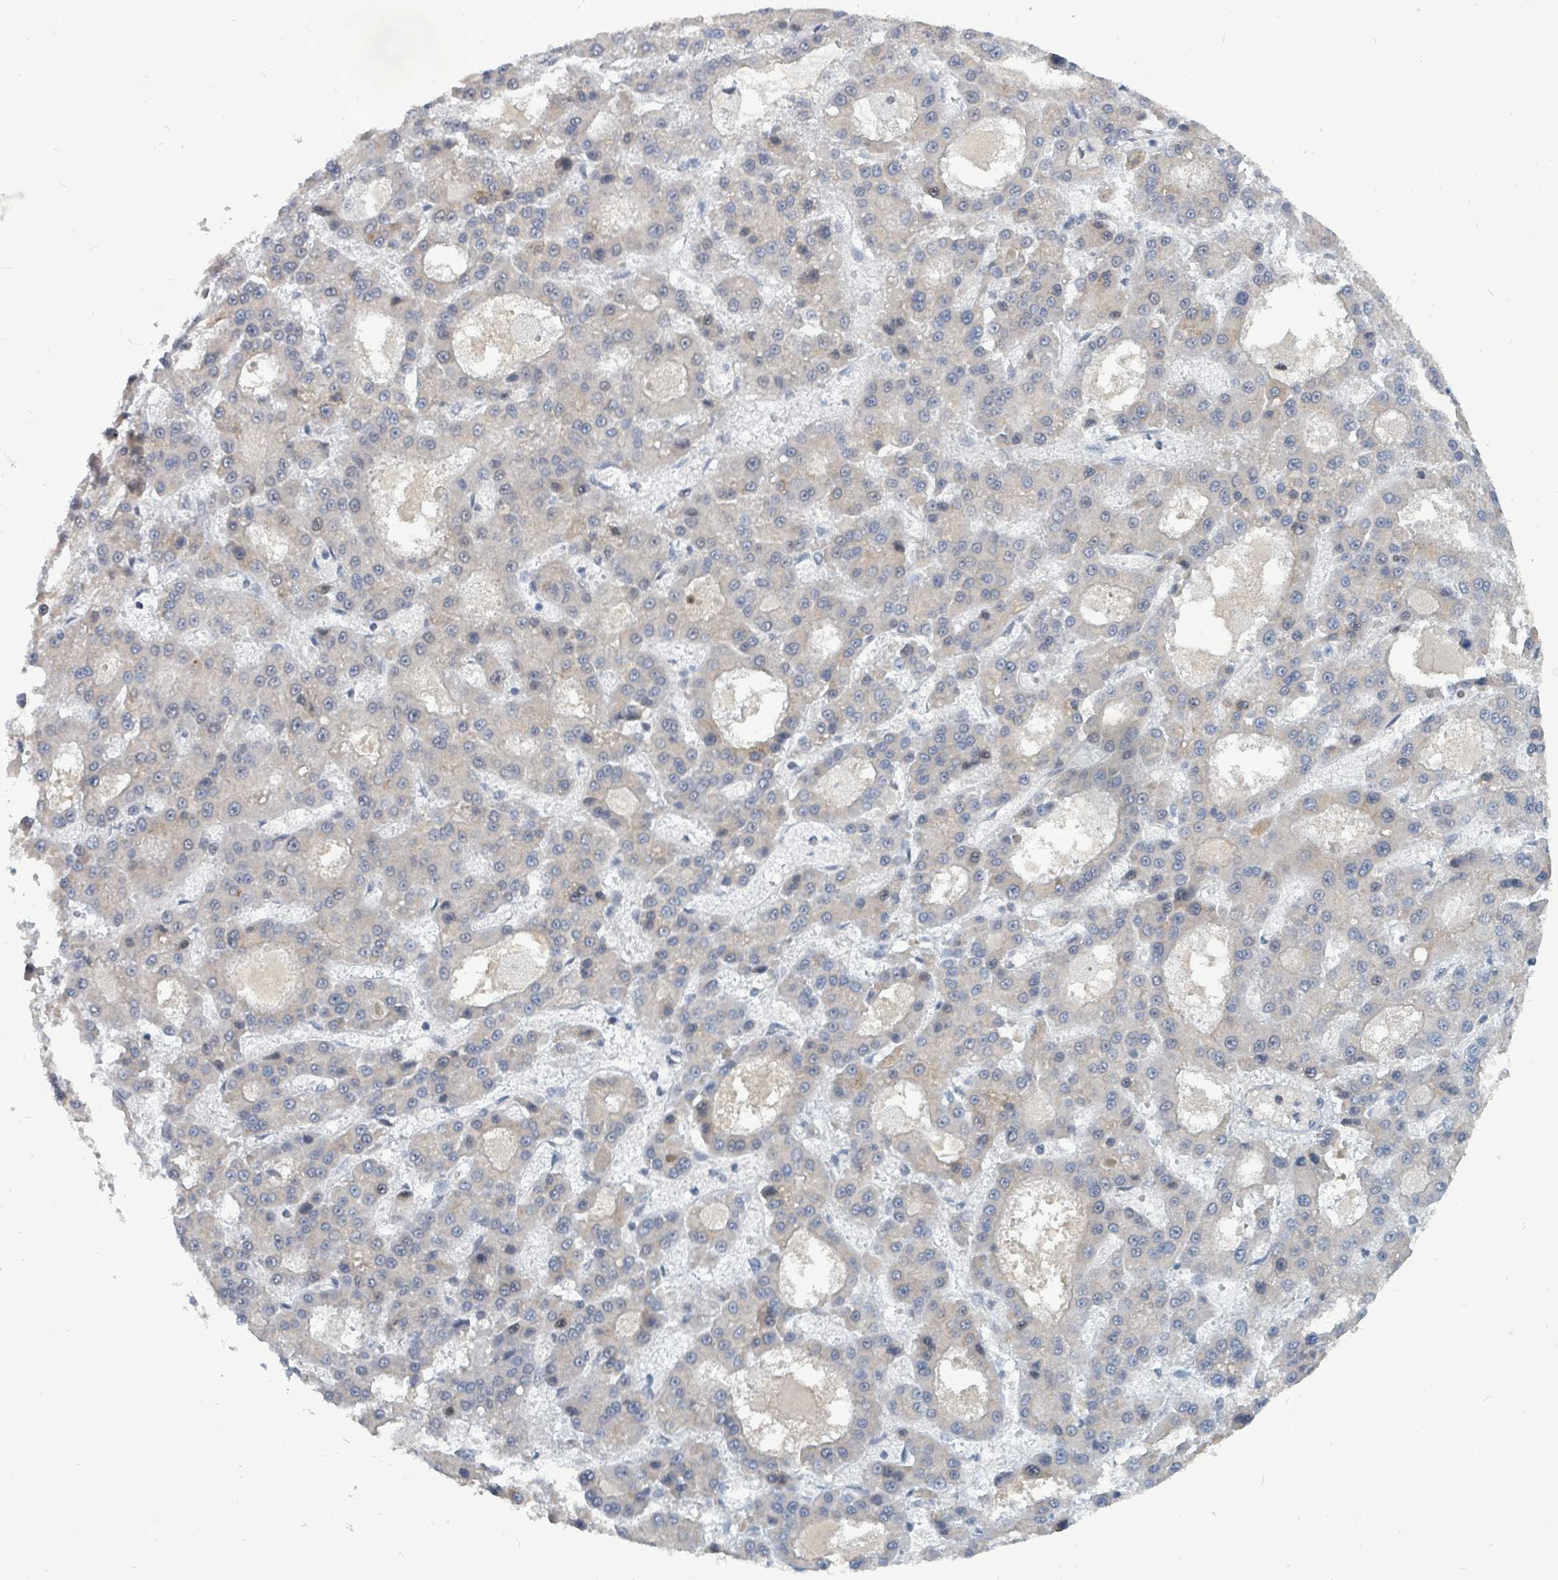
{"staining": {"intensity": "negative", "quantity": "none", "location": "none"}, "tissue": "liver cancer", "cell_type": "Tumor cells", "image_type": "cancer", "snomed": [{"axis": "morphology", "description": "Carcinoma, Hepatocellular, NOS"}, {"axis": "topography", "description": "Liver"}], "caption": "Immunohistochemical staining of human liver cancer (hepatocellular carcinoma) reveals no significant positivity in tumor cells.", "gene": "UCK1", "patient": {"sex": "male", "age": 70}}